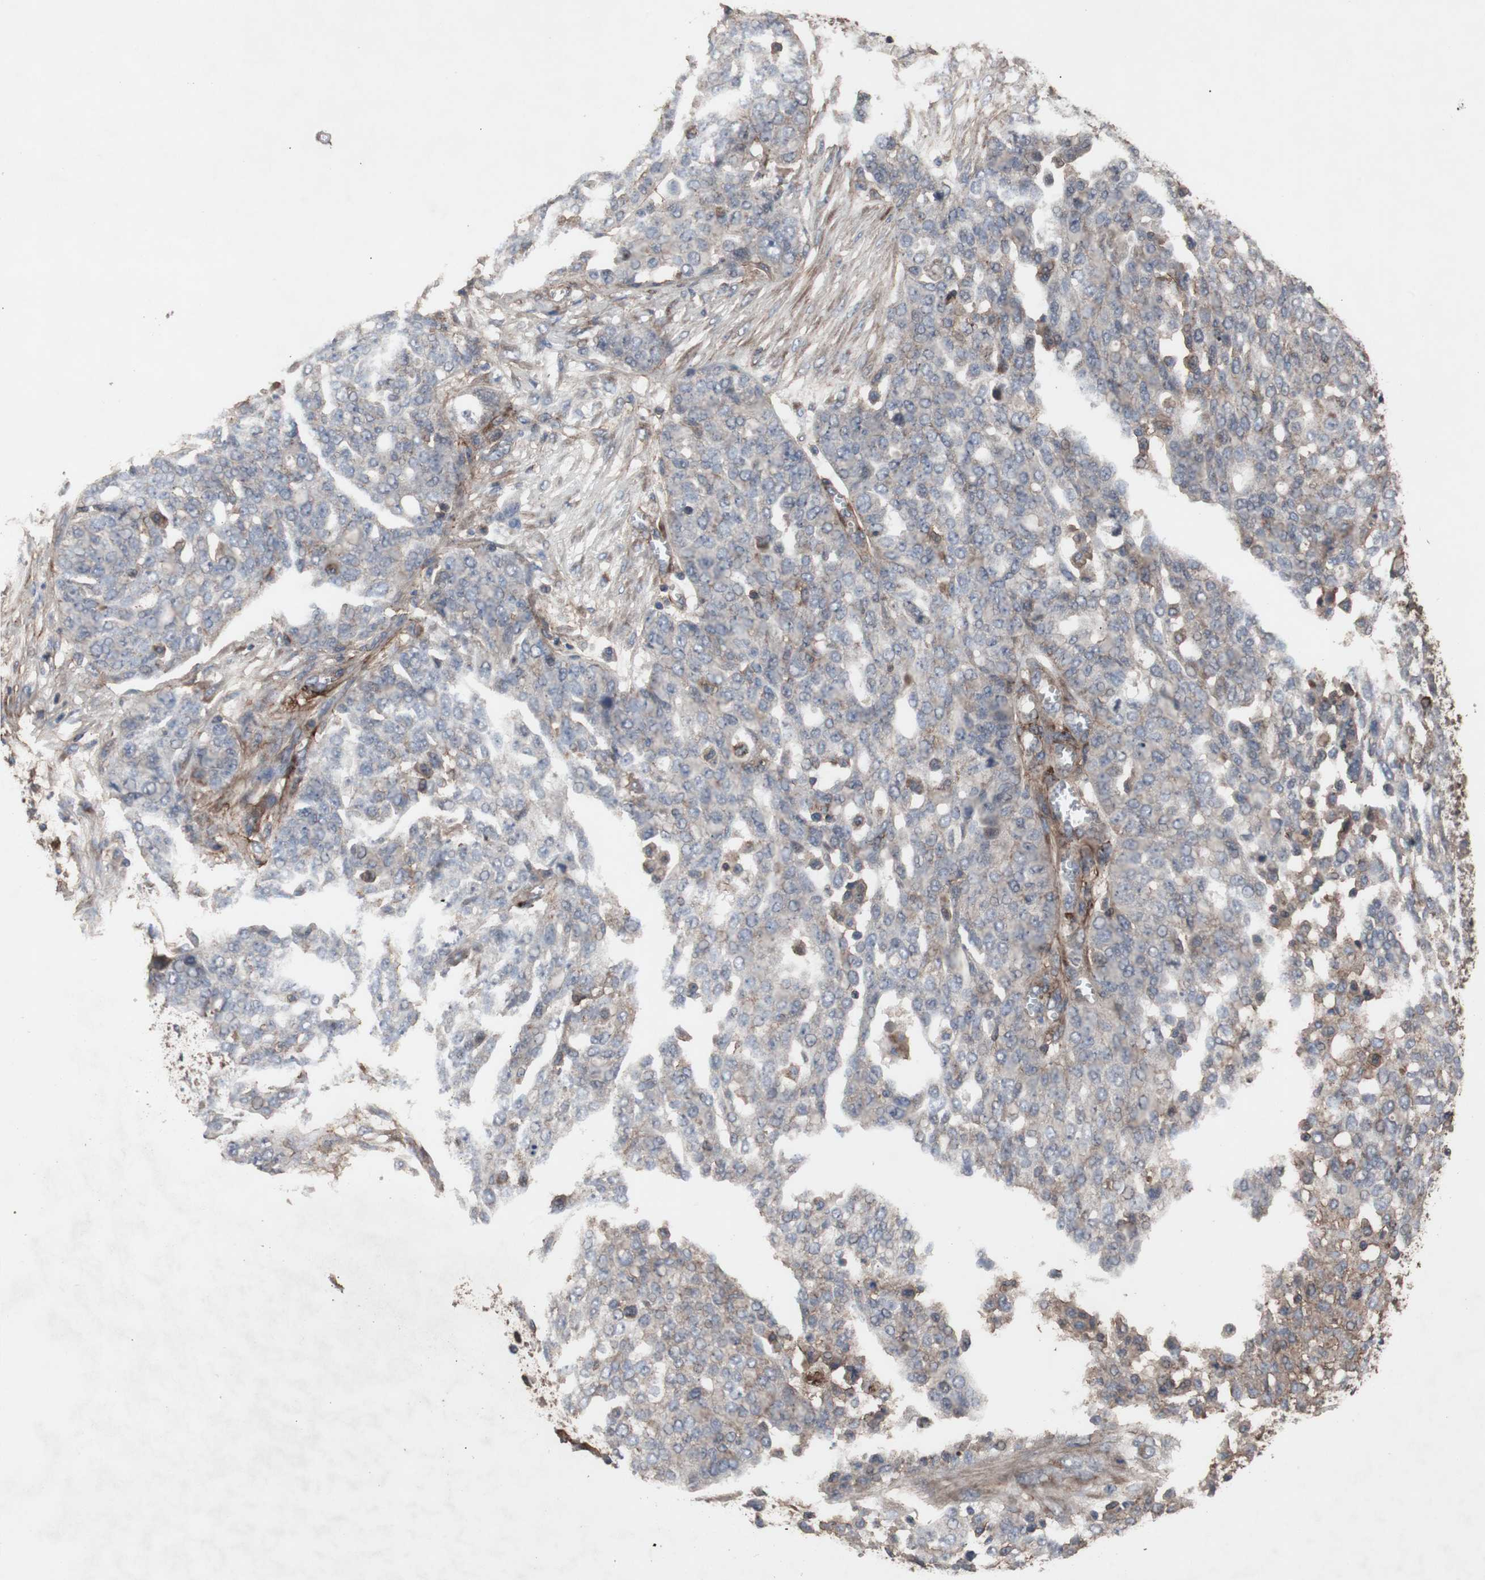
{"staining": {"intensity": "negative", "quantity": "none", "location": "none"}, "tissue": "ovarian cancer", "cell_type": "Tumor cells", "image_type": "cancer", "snomed": [{"axis": "morphology", "description": "Cystadenocarcinoma, serous, NOS"}, {"axis": "topography", "description": "Soft tissue"}, {"axis": "topography", "description": "Ovary"}], "caption": "There is no significant staining in tumor cells of ovarian serous cystadenocarcinoma.", "gene": "COL6A2", "patient": {"sex": "female", "age": 57}}